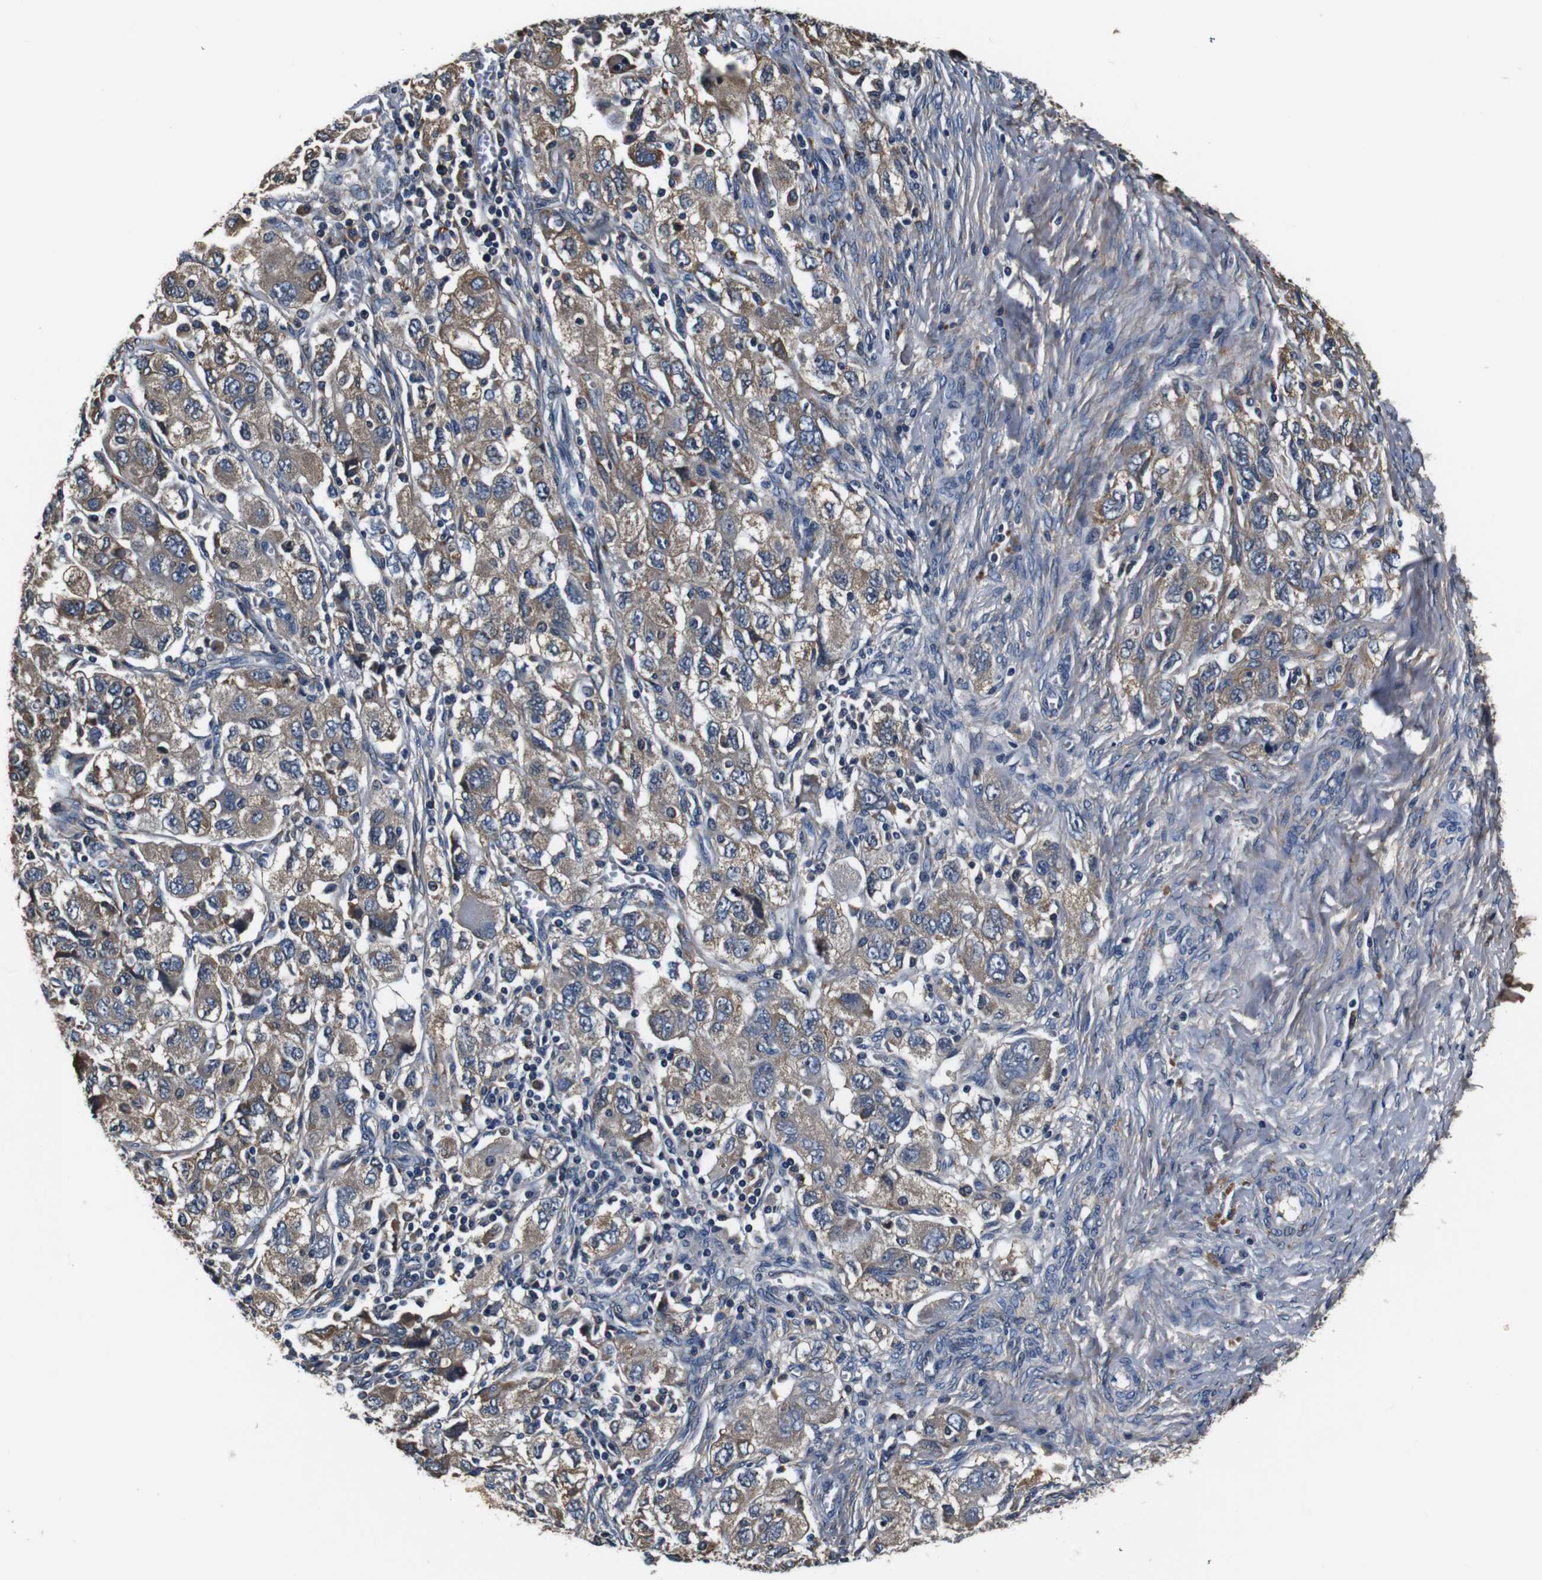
{"staining": {"intensity": "weak", "quantity": ">75%", "location": "cytoplasmic/membranous"}, "tissue": "ovarian cancer", "cell_type": "Tumor cells", "image_type": "cancer", "snomed": [{"axis": "morphology", "description": "Carcinoma, NOS"}, {"axis": "morphology", "description": "Cystadenocarcinoma, serous, NOS"}, {"axis": "topography", "description": "Ovary"}], "caption": "A micrograph of human ovarian cancer stained for a protein demonstrates weak cytoplasmic/membranous brown staining in tumor cells. Using DAB (3,3'-diaminobenzidine) (brown) and hematoxylin (blue) stains, captured at high magnification using brightfield microscopy.", "gene": "COL1A1", "patient": {"sex": "female", "age": 69}}